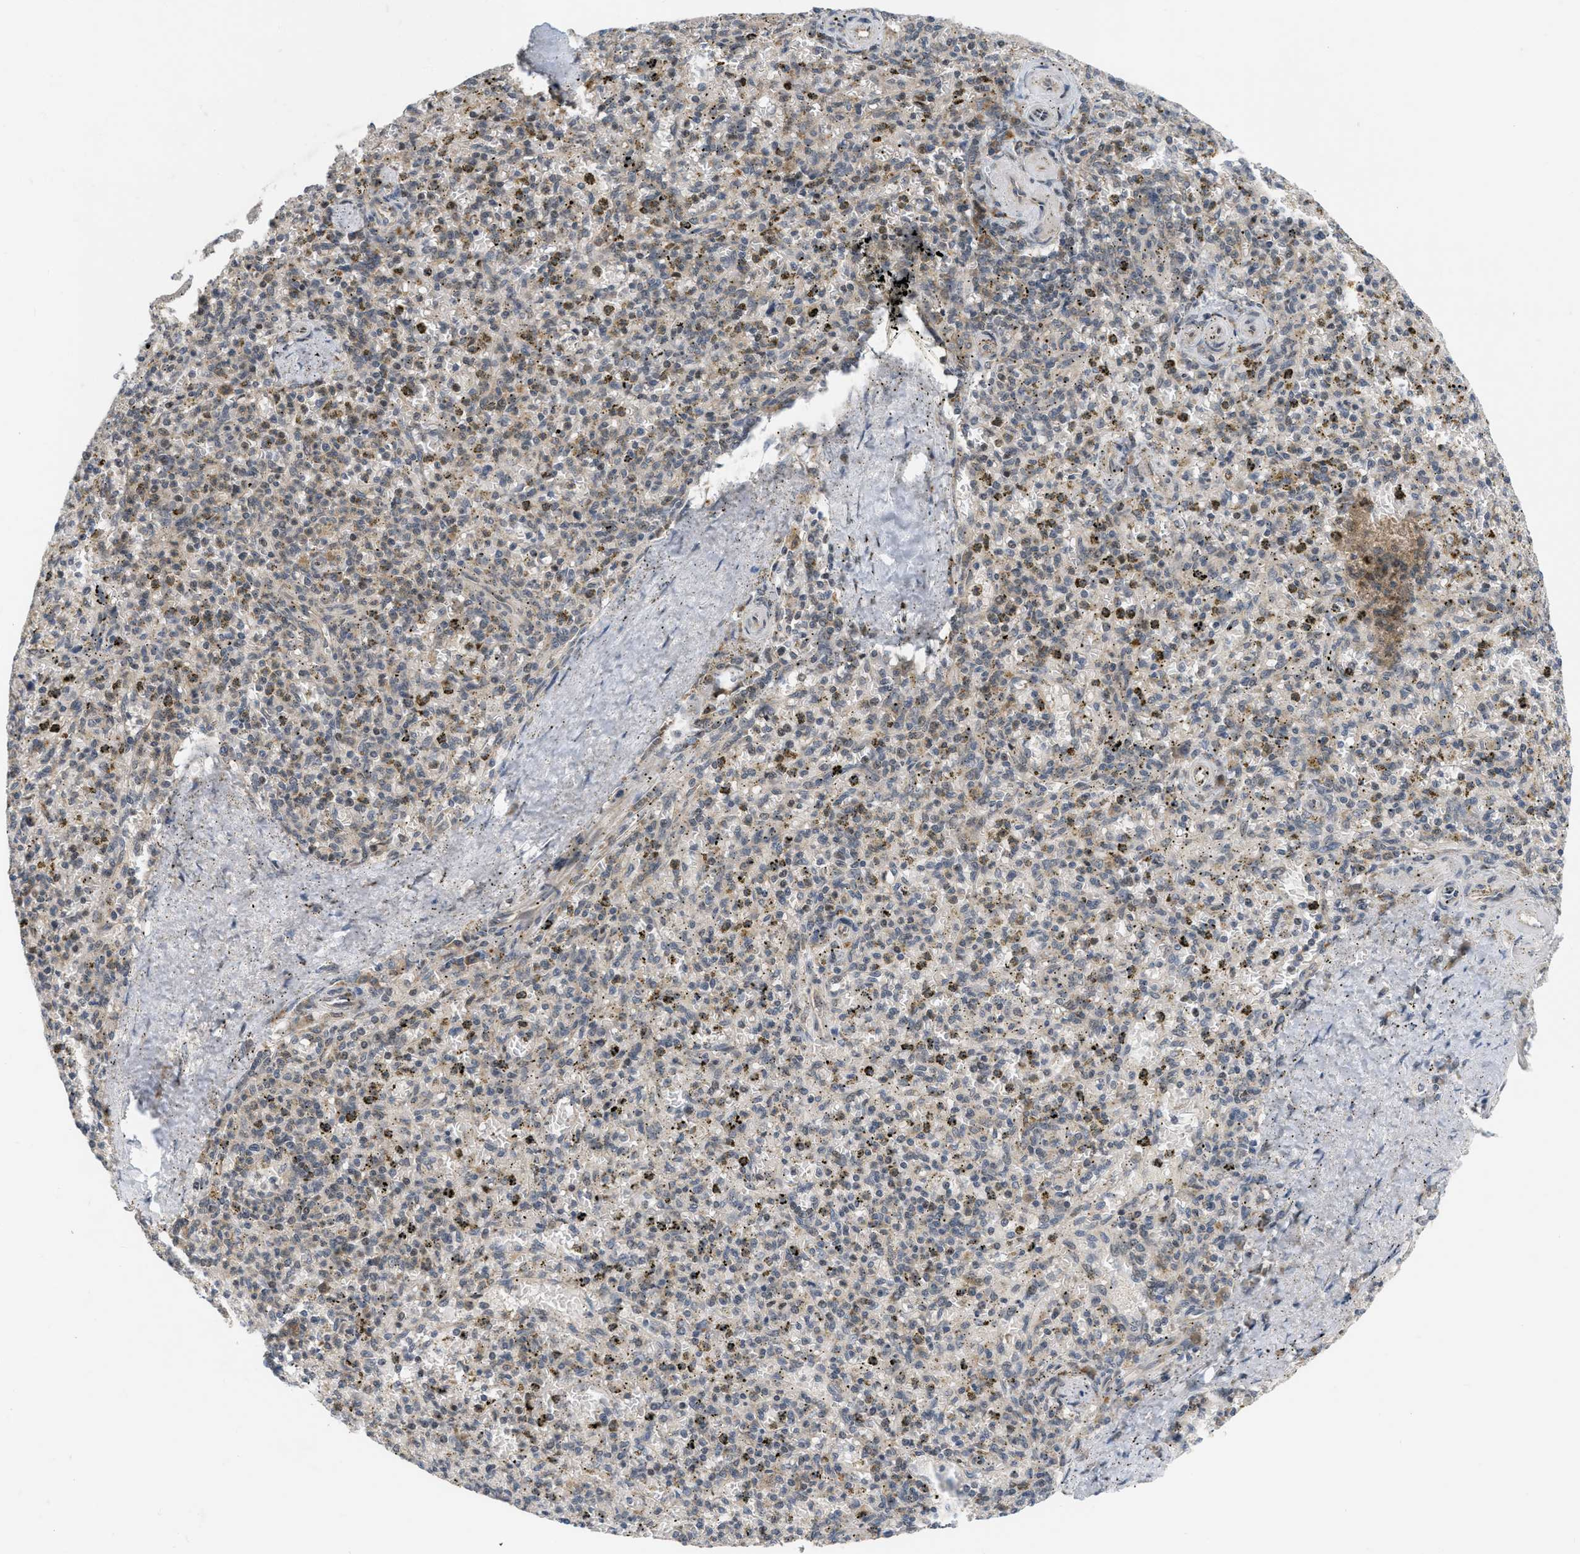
{"staining": {"intensity": "weak", "quantity": ">75%", "location": "cytoplasmic/membranous,nuclear"}, "tissue": "spleen", "cell_type": "Cells in red pulp", "image_type": "normal", "snomed": [{"axis": "morphology", "description": "Normal tissue, NOS"}, {"axis": "topography", "description": "Spleen"}], "caption": "High-power microscopy captured an immunohistochemistry photomicrograph of normal spleen, revealing weak cytoplasmic/membranous,nuclear expression in approximately >75% of cells in red pulp.", "gene": "PRKD1", "patient": {"sex": "male", "age": 72}}